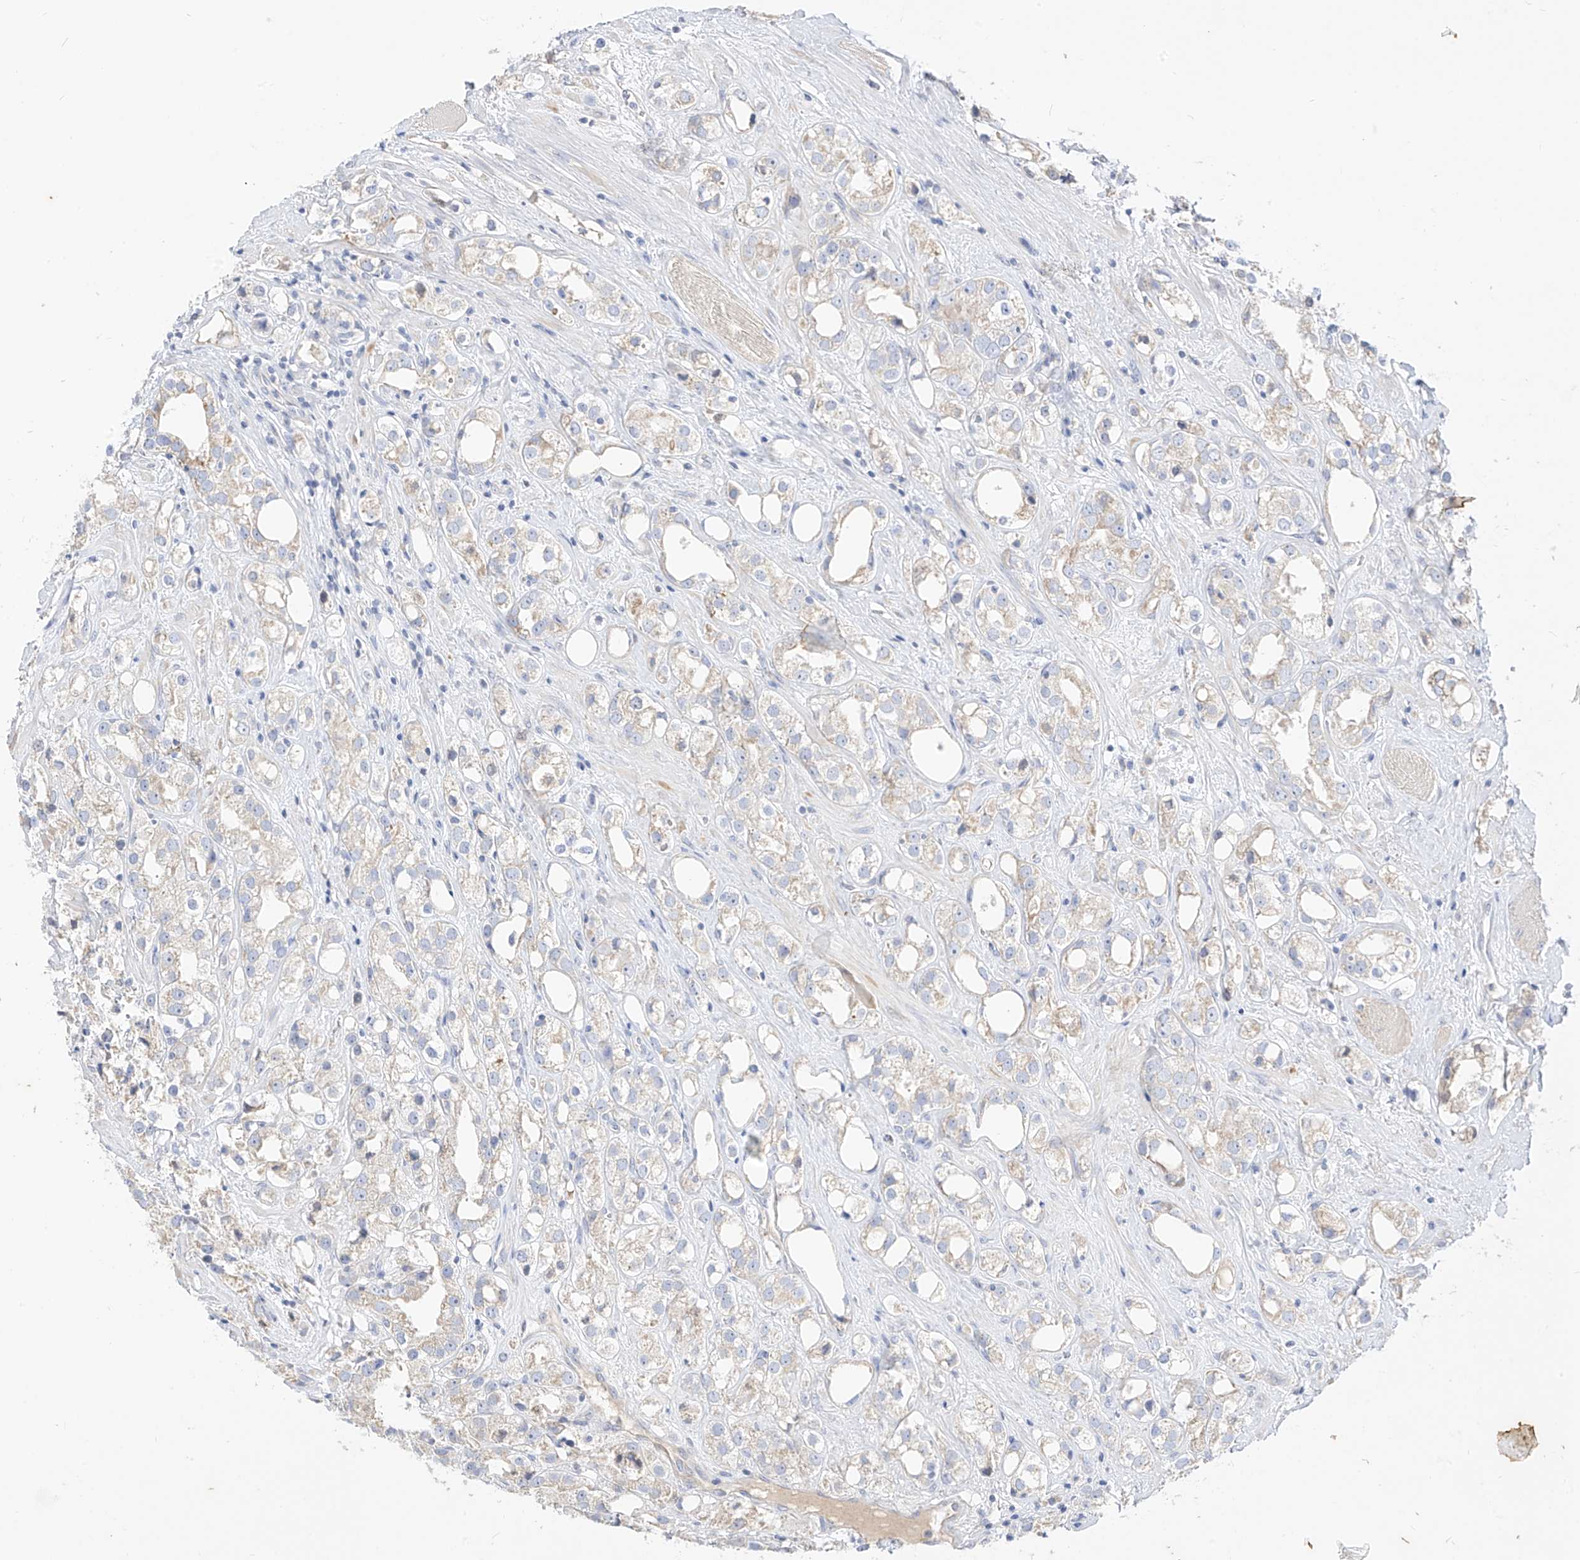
{"staining": {"intensity": "weak", "quantity": "25%-75%", "location": "cytoplasmic/membranous"}, "tissue": "prostate cancer", "cell_type": "Tumor cells", "image_type": "cancer", "snomed": [{"axis": "morphology", "description": "Adenocarcinoma, NOS"}, {"axis": "topography", "description": "Prostate"}], "caption": "A high-resolution histopathology image shows immunohistochemistry (IHC) staining of prostate cancer, which shows weak cytoplasmic/membranous positivity in about 25%-75% of tumor cells.", "gene": "RASA2", "patient": {"sex": "male", "age": 79}}